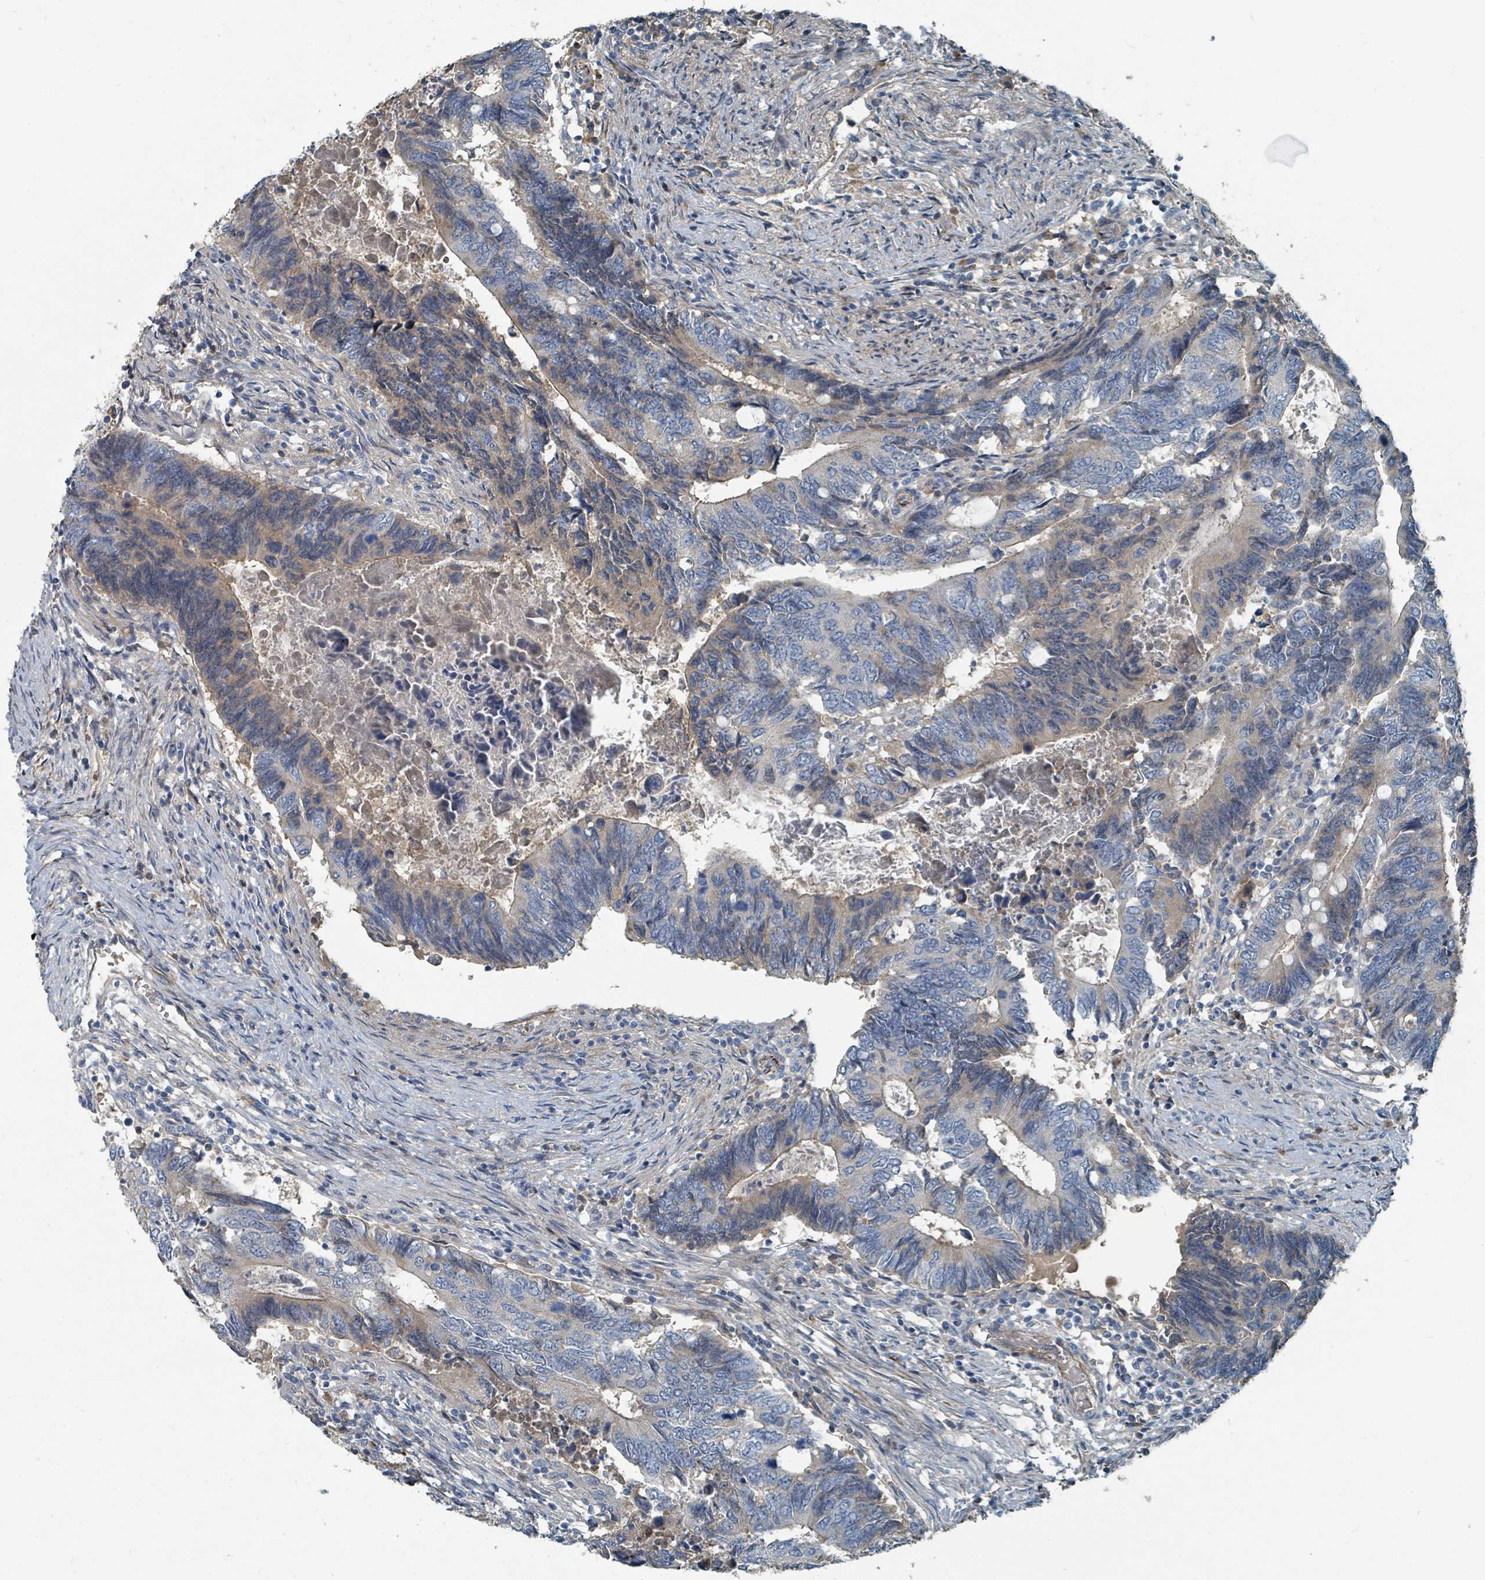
{"staining": {"intensity": "weak", "quantity": "<25%", "location": "cytoplasmic/membranous"}, "tissue": "colorectal cancer", "cell_type": "Tumor cells", "image_type": "cancer", "snomed": [{"axis": "morphology", "description": "Adenocarcinoma, NOS"}, {"axis": "topography", "description": "Colon"}], "caption": "Immunohistochemical staining of human adenocarcinoma (colorectal) displays no significant expression in tumor cells.", "gene": "SLC44A5", "patient": {"sex": "male", "age": 87}}